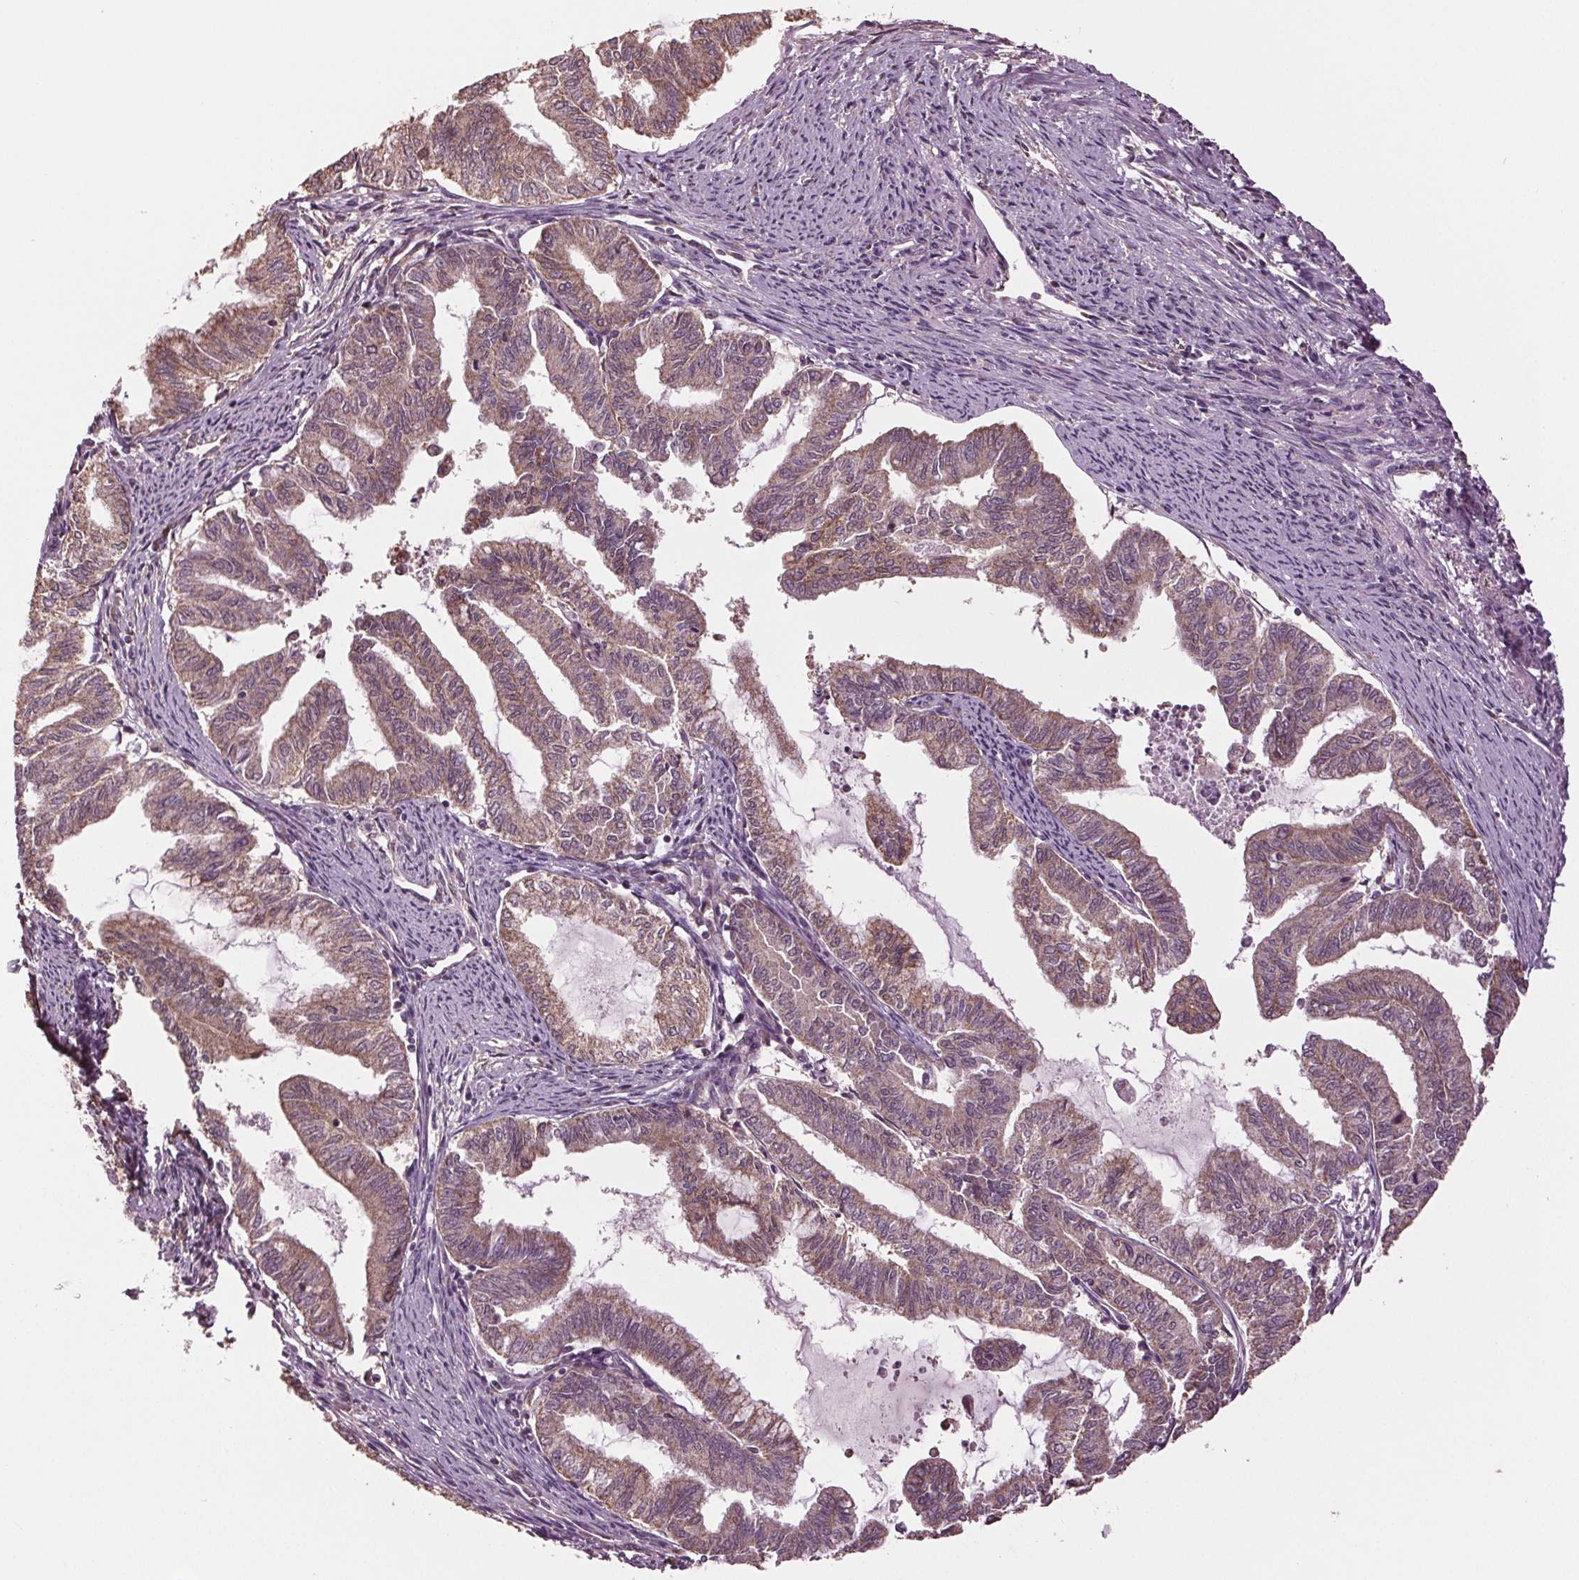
{"staining": {"intensity": "weak", "quantity": "25%-75%", "location": "cytoplasmic/membranous"}, "tissue": "endometrial cancer", "cell_type": "Tumor cells", "image_type": "cancer", "snomed": [{"axis": "morphology", "description": "Adenocarcinoma, NOS"}, {"axis": "topography", "description": "Endometrium"}], "caption": "Protein staining of adenocarcinoma (endometrial) tissue demonstrates weak cytoplasmic/membranous expression in about 25%-75% of tumor cells.", "gene": "RNPEP", "patient": {"sex": "female", "age": 79}}